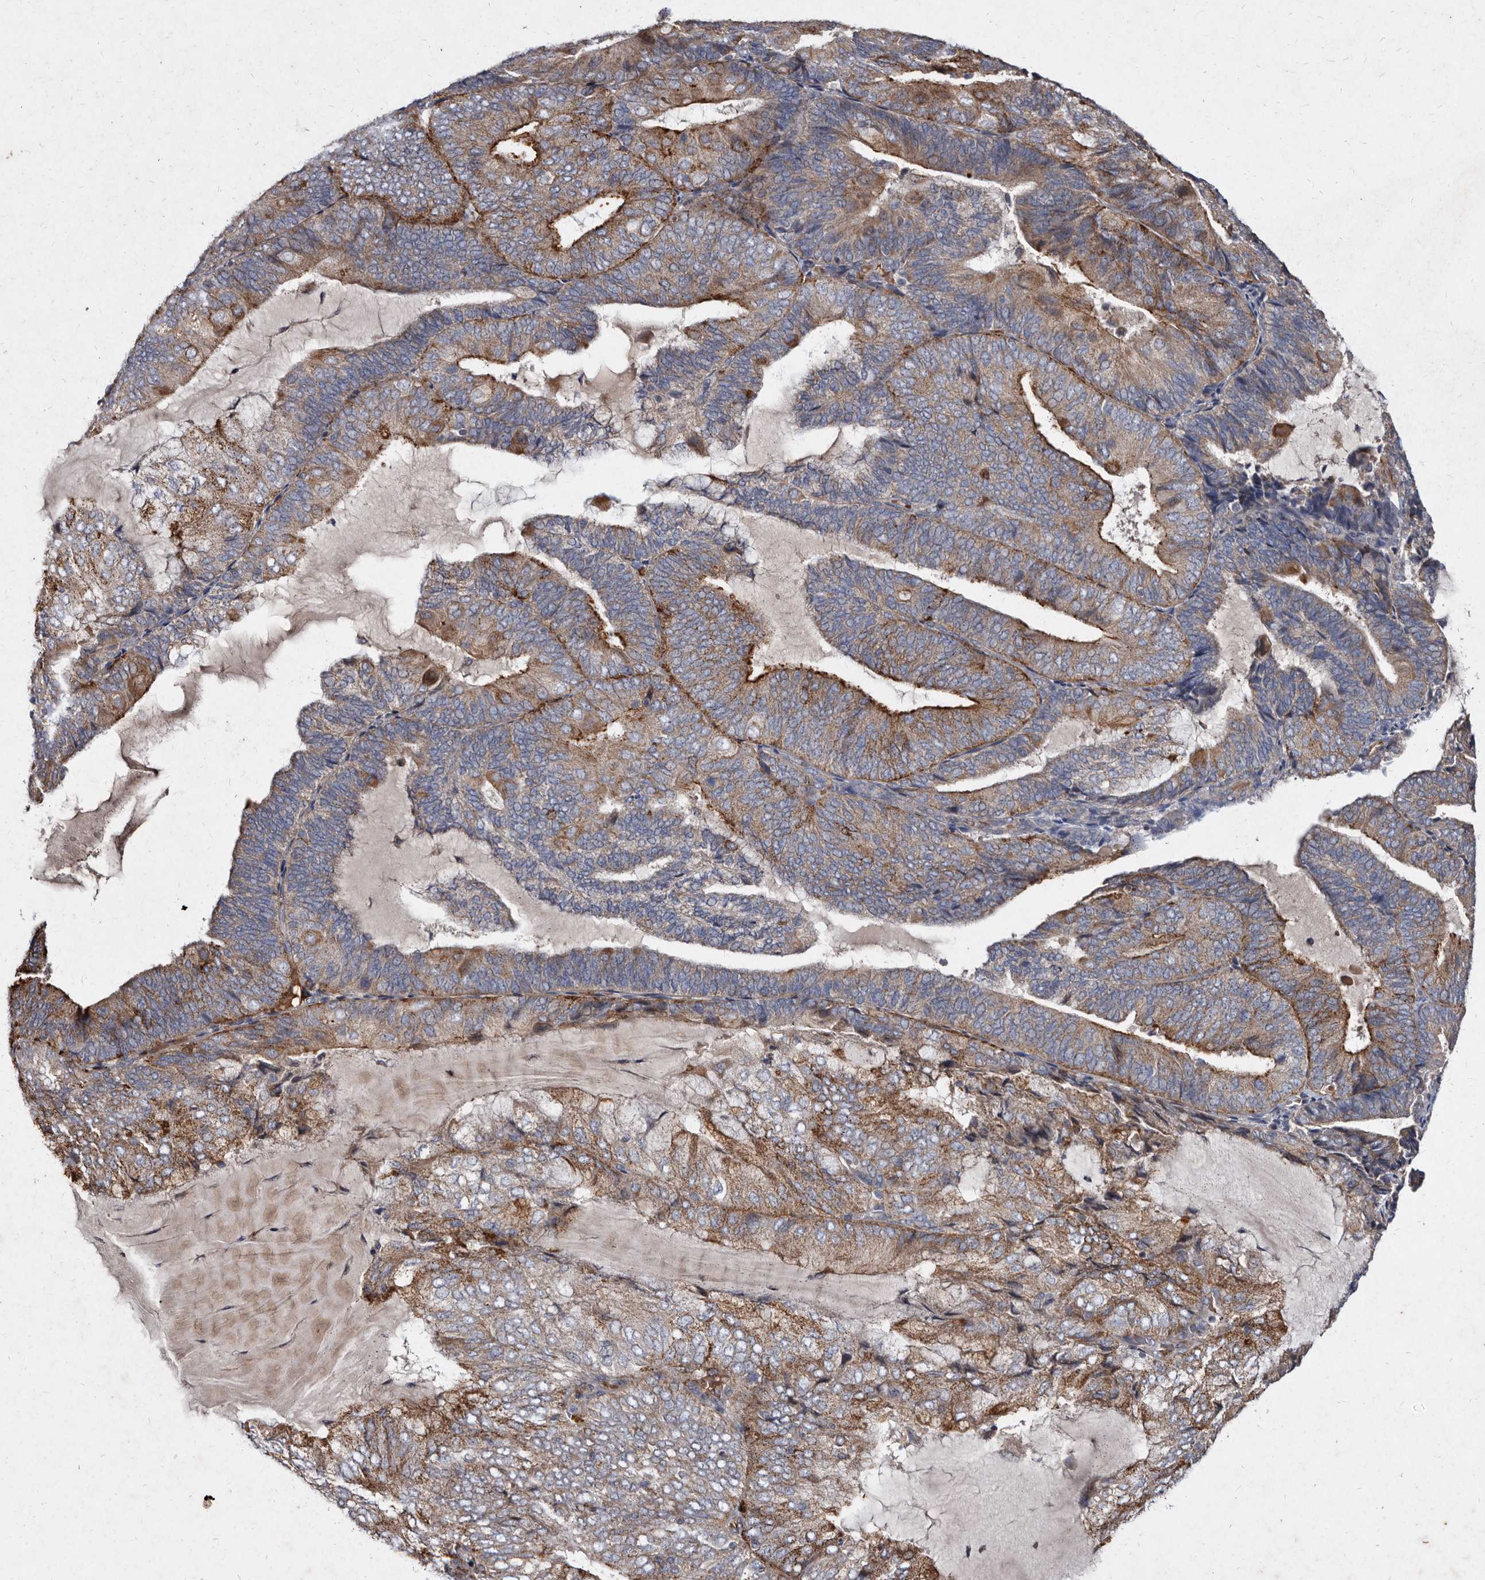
{"staining": {"intensity": "moderate", "quantity": "25%-75%", "location": "cytoplasmic/membranous"}, "tissue": "endometrial cancer", "cell_type": "Tumor cells", "image_type": "cancer", "snomed": [{"axis": "morphology", "description": "Adenocarcinoma, NOS"}, {"axis": "topography", "description": "Endometrium"}], "caption": "Endometrial cancer (adenocarcinoma) was stained to show a protein in brown. There is medium levels of moderate cytoplasmic/membranous staining in about 25%-75% of tumor cells.", "gene": "YPEL3", "patient": {"sex": "female", "age": 81}}